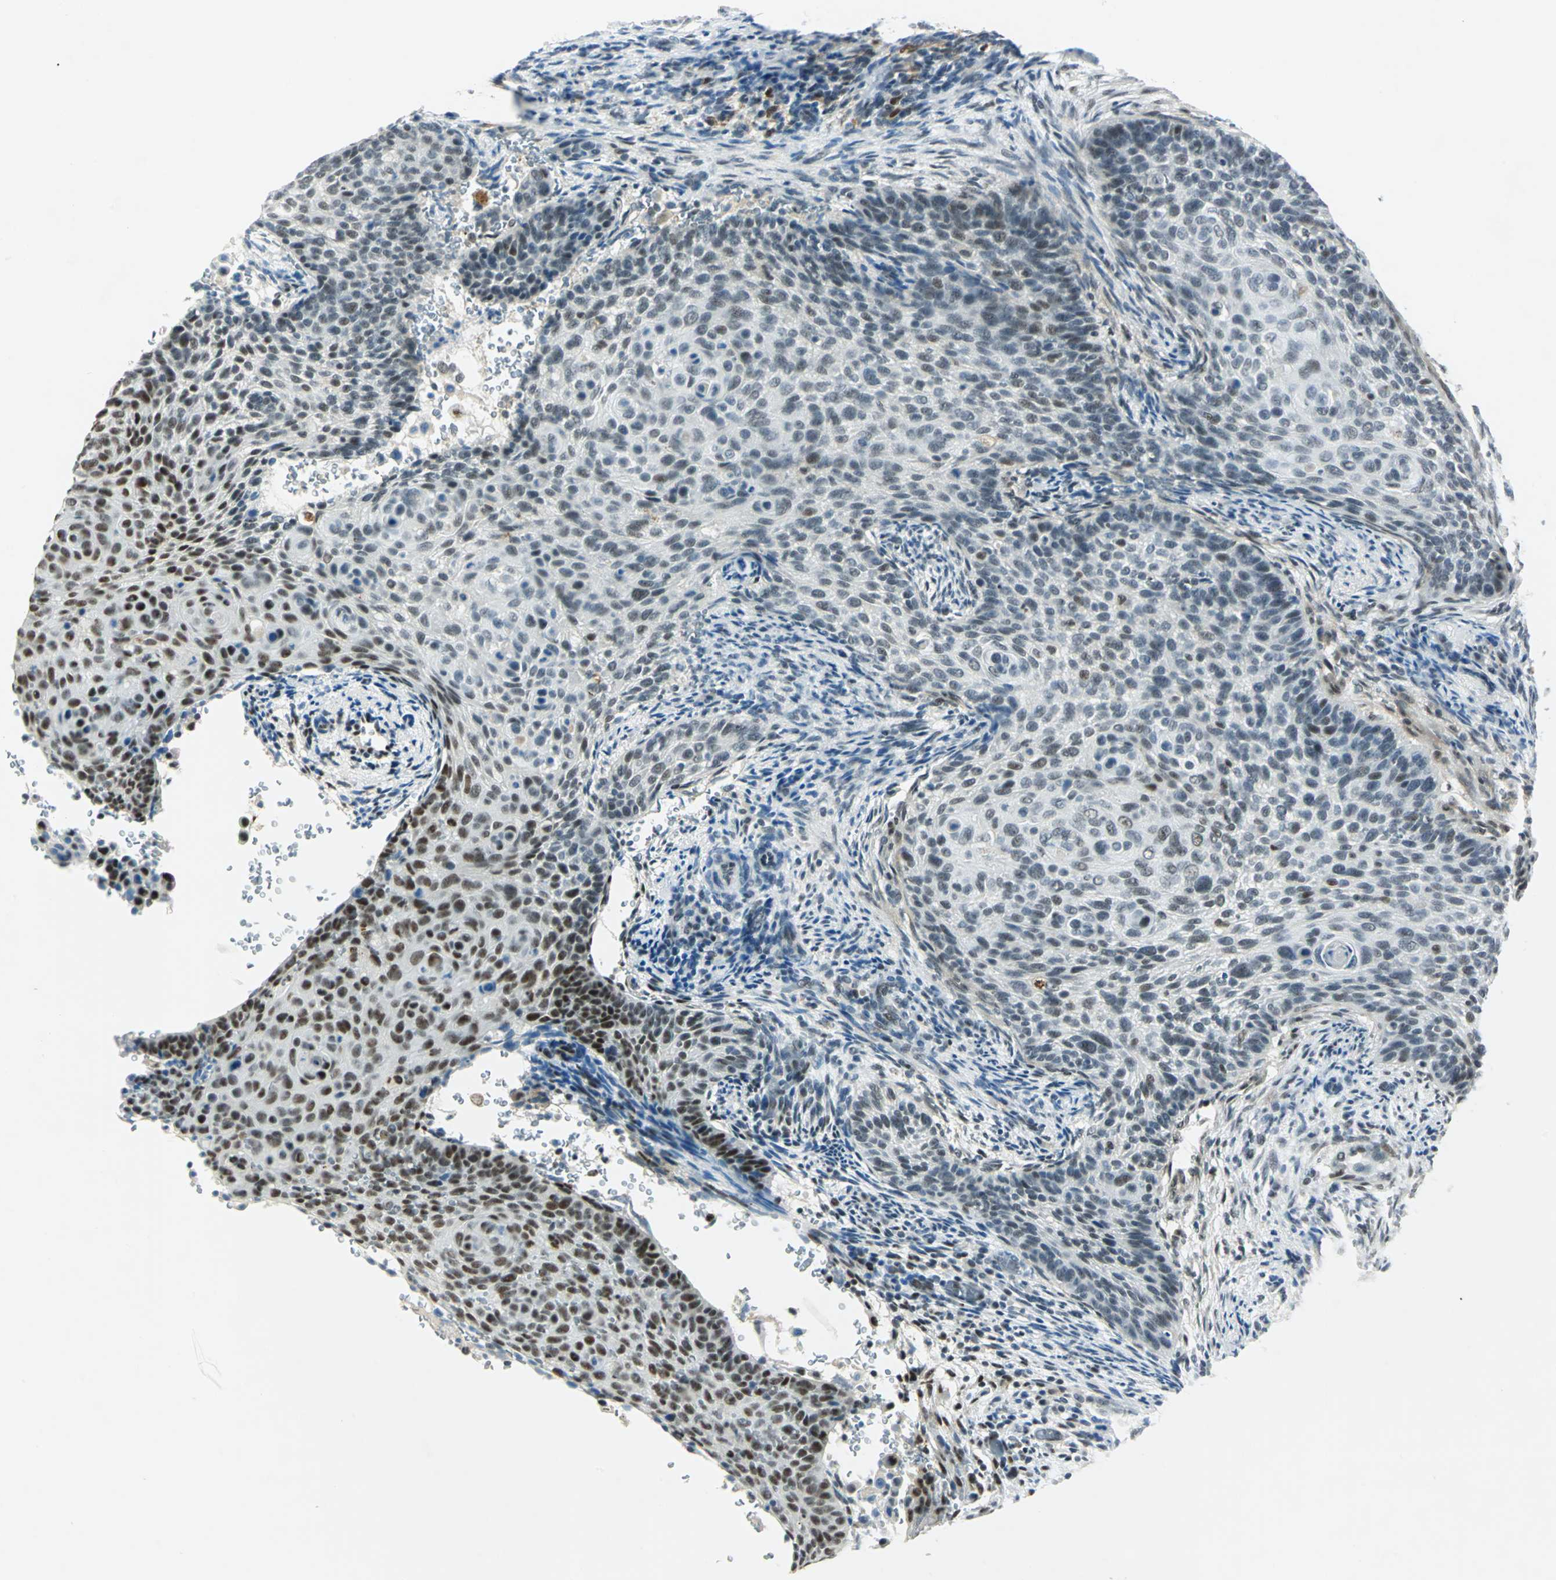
{"staining": {"intensity": "strong", "quantity": "<25%", "location": "nuclear"}, "tissue": "cervical cancer", "cell_type": "Tumor cells", "image_type": "cancer", "snomed": [{"axis": "morphology", "description": "Squamous cell carcinoma, NOS"}, {"axis": "topography", "description": "Cervix"}], "caption": "A brown stain shows strong nuclear expression of a protein in cervical cancer tumor cells.", "gene": "MTMR10", "patient": {"sex": "female", "age": 33}}